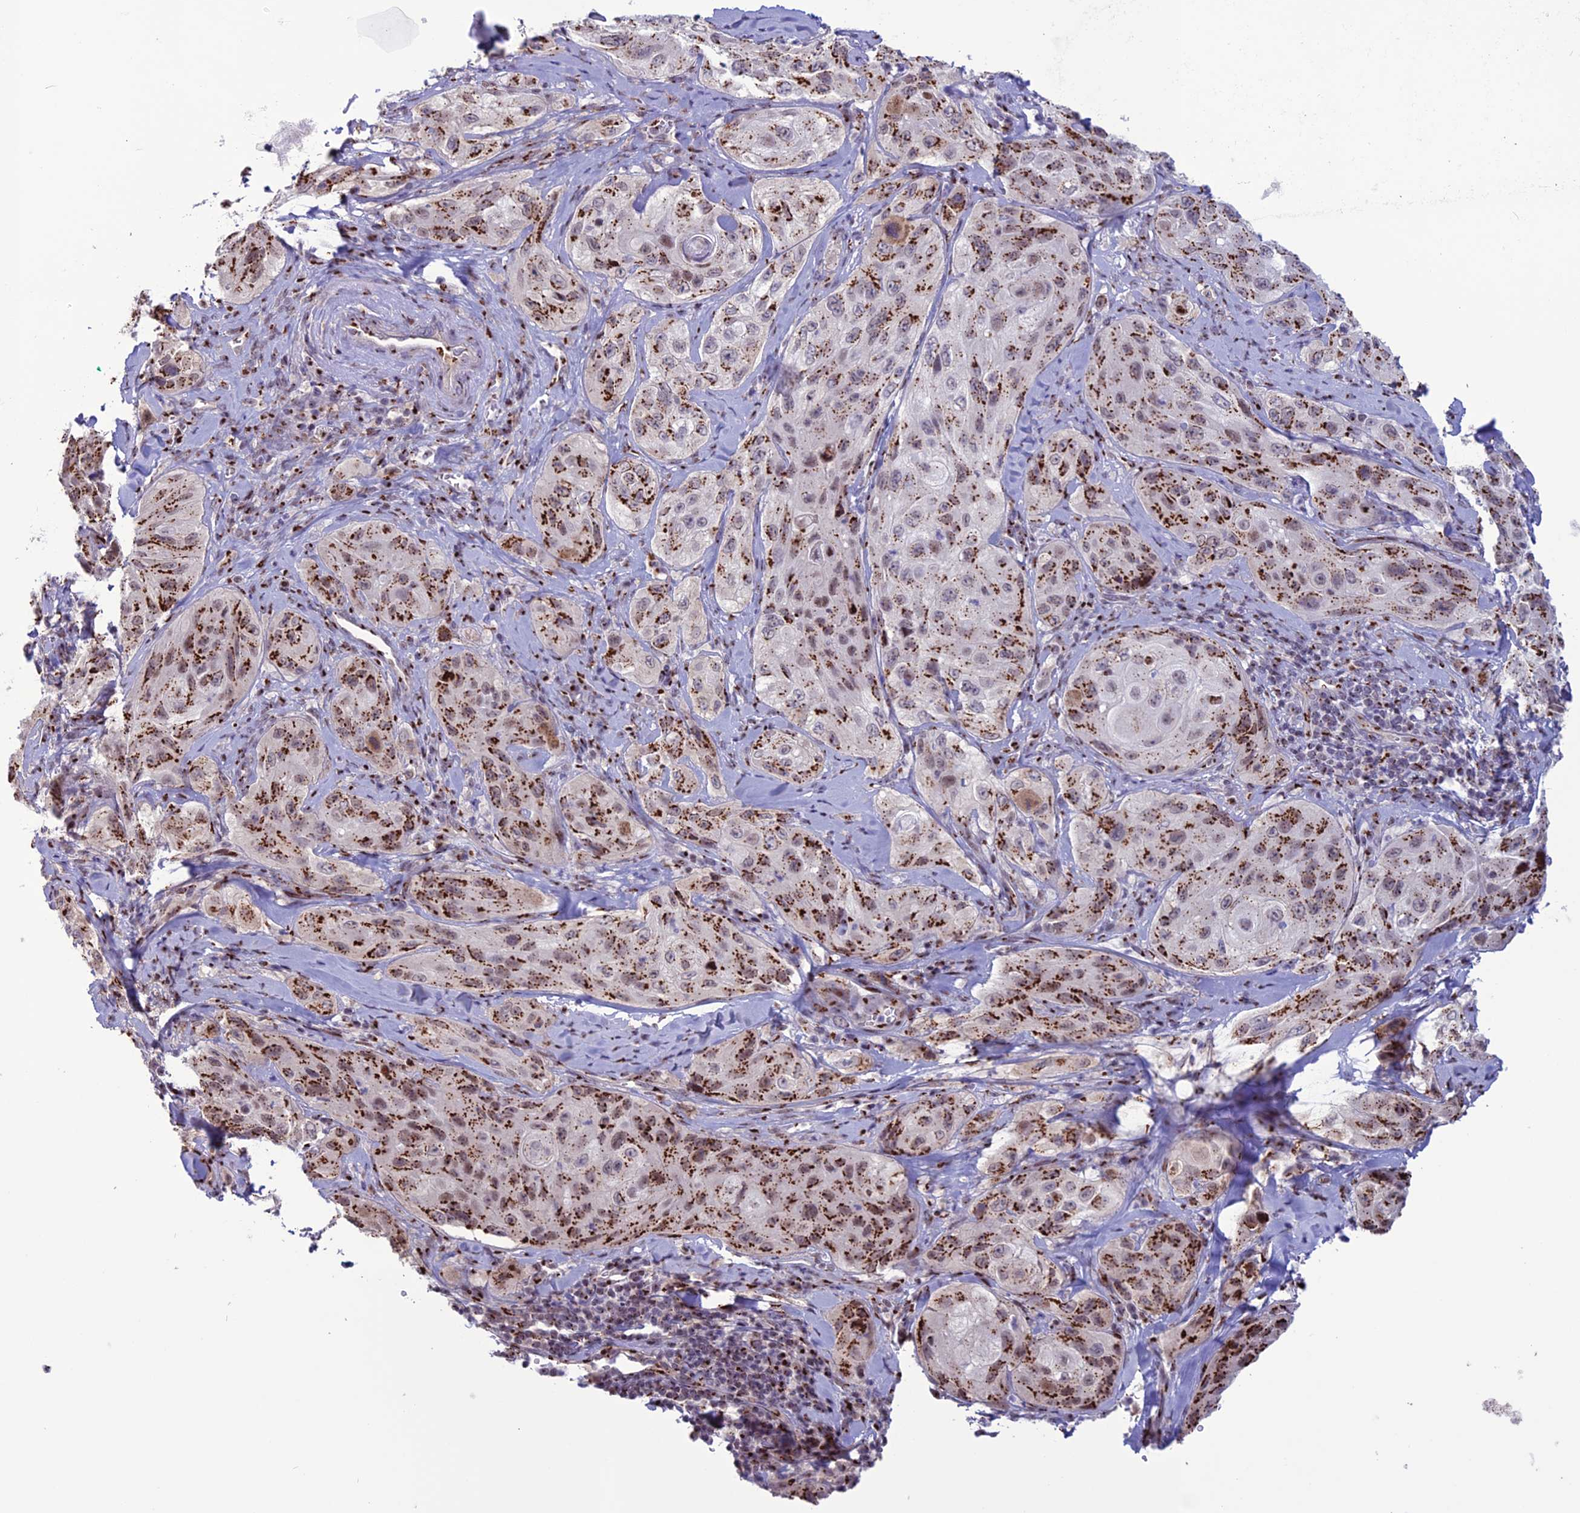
{"staining": {"intensity": "strong", "quantity": ">75%", "location": "cytoplasmic/membranous"}, "tissue": "cervical cancer", "cell_type": "Tumor cells", "image_type": "cancer", "snomed": [{"axis": "morphology", "description": "Squamous cell carcinoma, NOS"}, {"axis": "topography", "description": "Cervix"}], "caption": "Cervical cancer tissue shows strong cytoplasmic/membranous expression in approximately >75% of tumor cells, visualized by immunohistochemistry.", "gene": "PLEKHA4", "patient": {"sex": "female", "age": 42}}